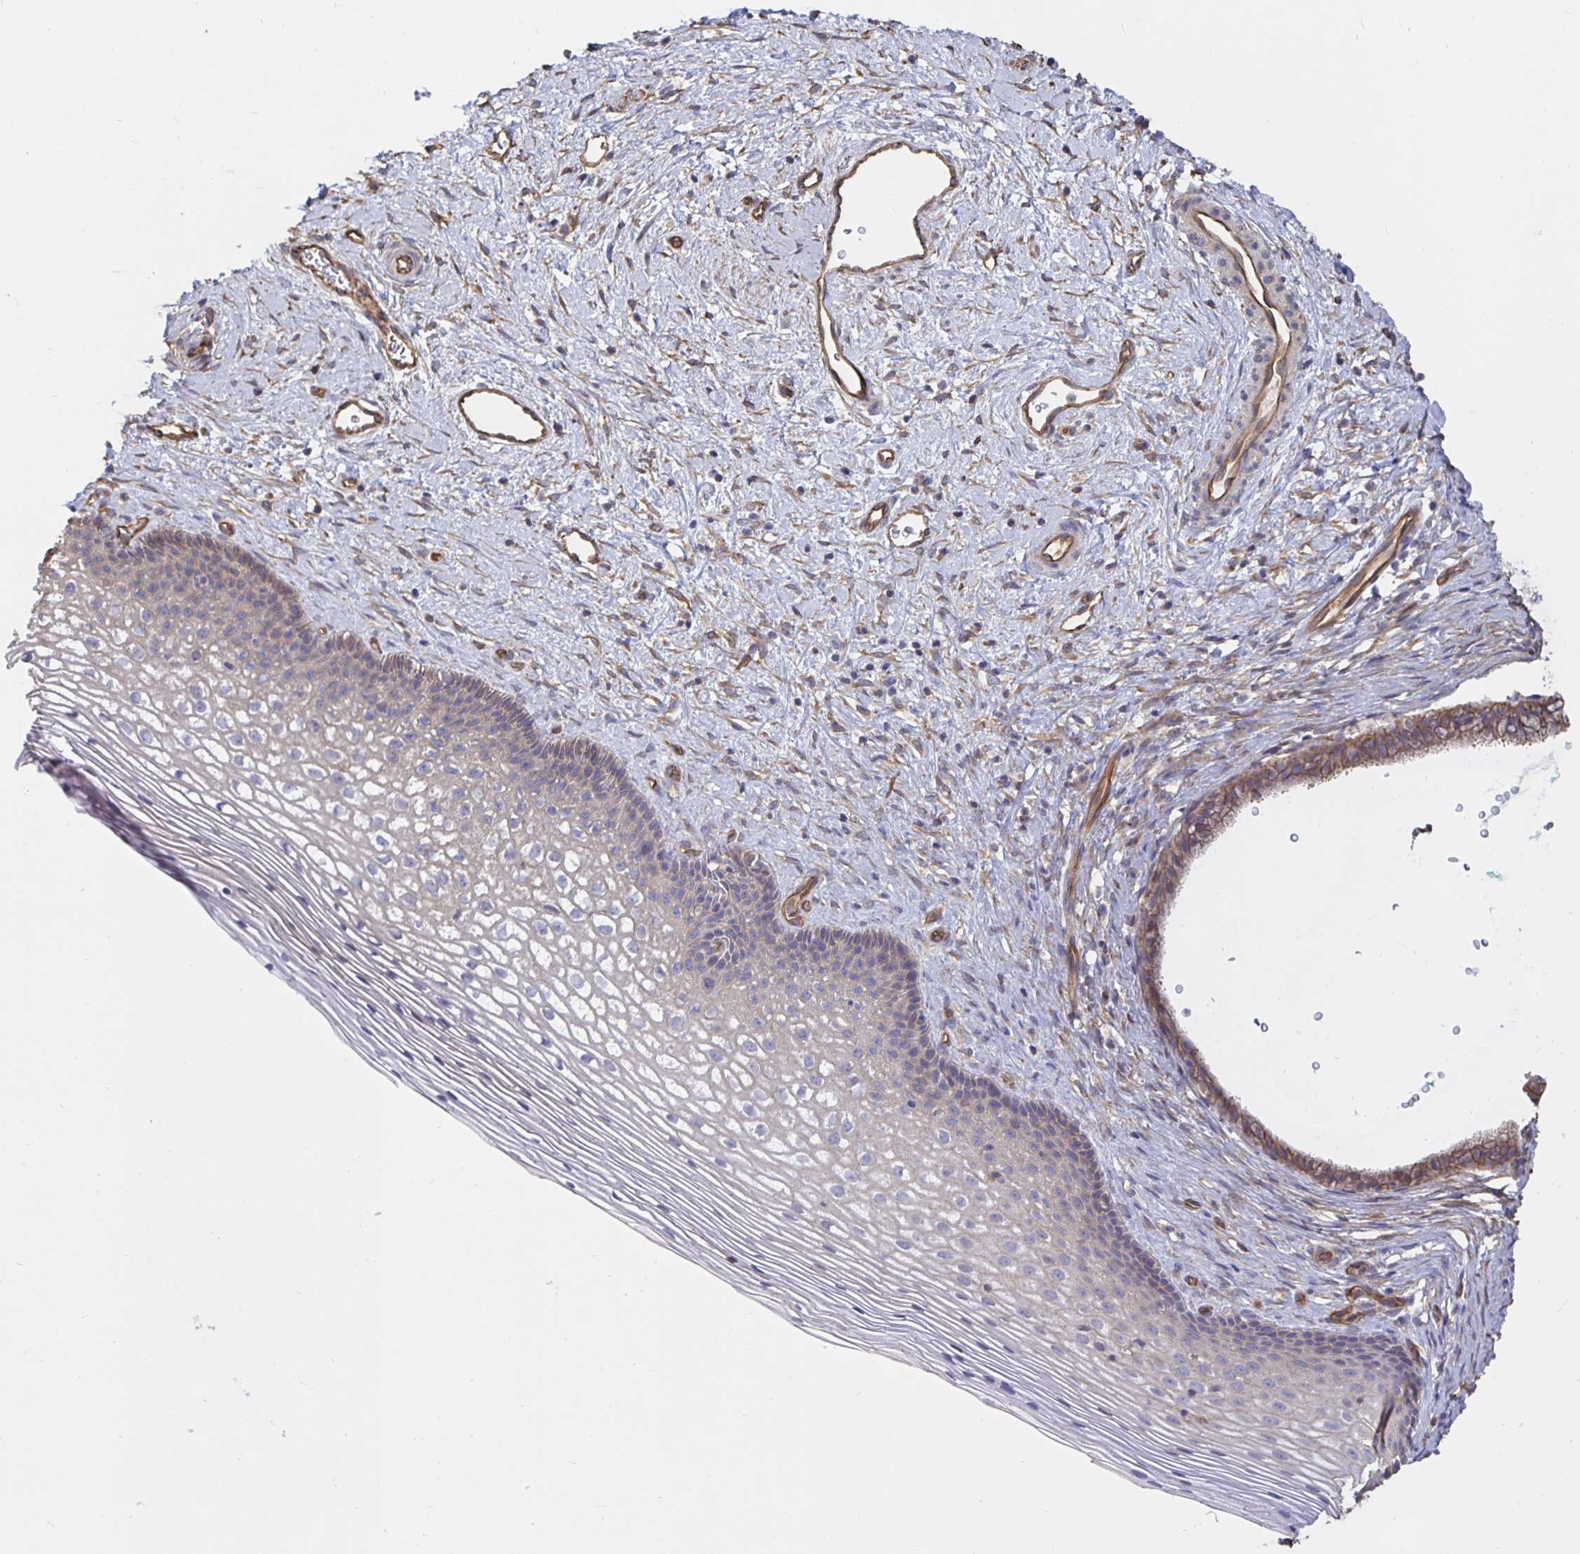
{"staining": {"intensity": "weak", "quantity": "25%-75%", "location": "cytoplasmic/membranous"}, "tissue": "cervix", "cell_type": "Glandular cells", "image_type": "normal", "snomed": [{"axis": "morphology", "description": "Normal tissue, NOS"}, {"axis": "topography", "description": "Cervix"}], "caption": "This photomicrograph shows IHC staining of normal cervix, with low weak cytoplasmic/membranous positivity in about 25%-75% of glandular cells.", "gene": "ARHGEF39", "patient": {"sex": "female", "age": 34}}